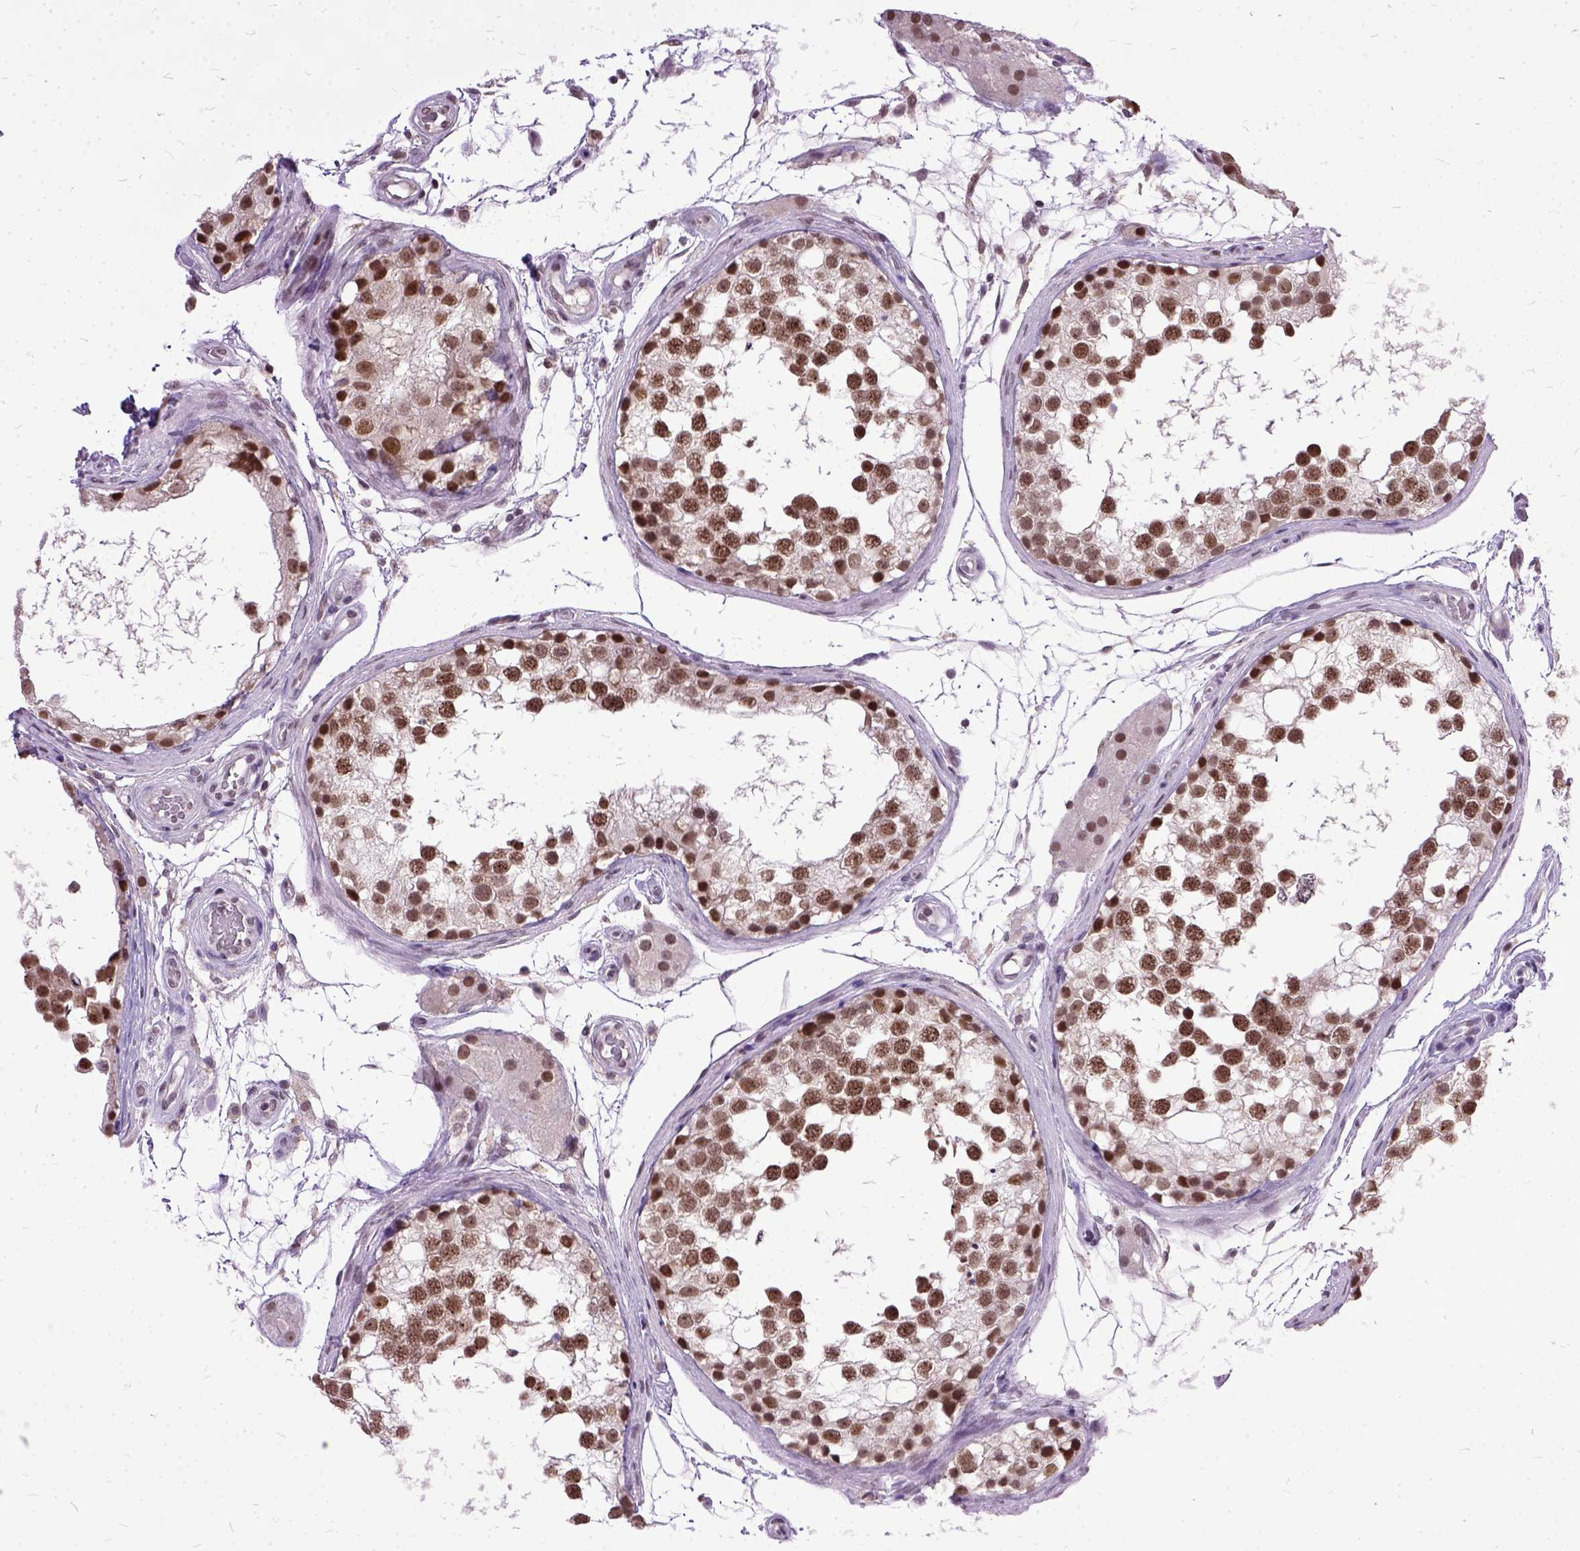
{"staining": {"intensity": "moderate", "quantity": ">75%", "location": "nuclear"}, "tissue": "testis", "cell_type": "Cells in seminiferous ducts", "image_type": "normal", "snomed": [{"axis": "morphology", "description": "Normal tissue, NOS"}, {"axis": "morphology", "description": "Seminoma, NOS"}, {"axis": "topography", "description": "Testis"}], "caption": "Immunohistochemical staining of benign testis reveals >75% levels of moderate nuclear protein expression in about >75% of cells in seminiferous ducts.", "gene": "ORC5", "patient": {"sex": "male", "age": 65}}